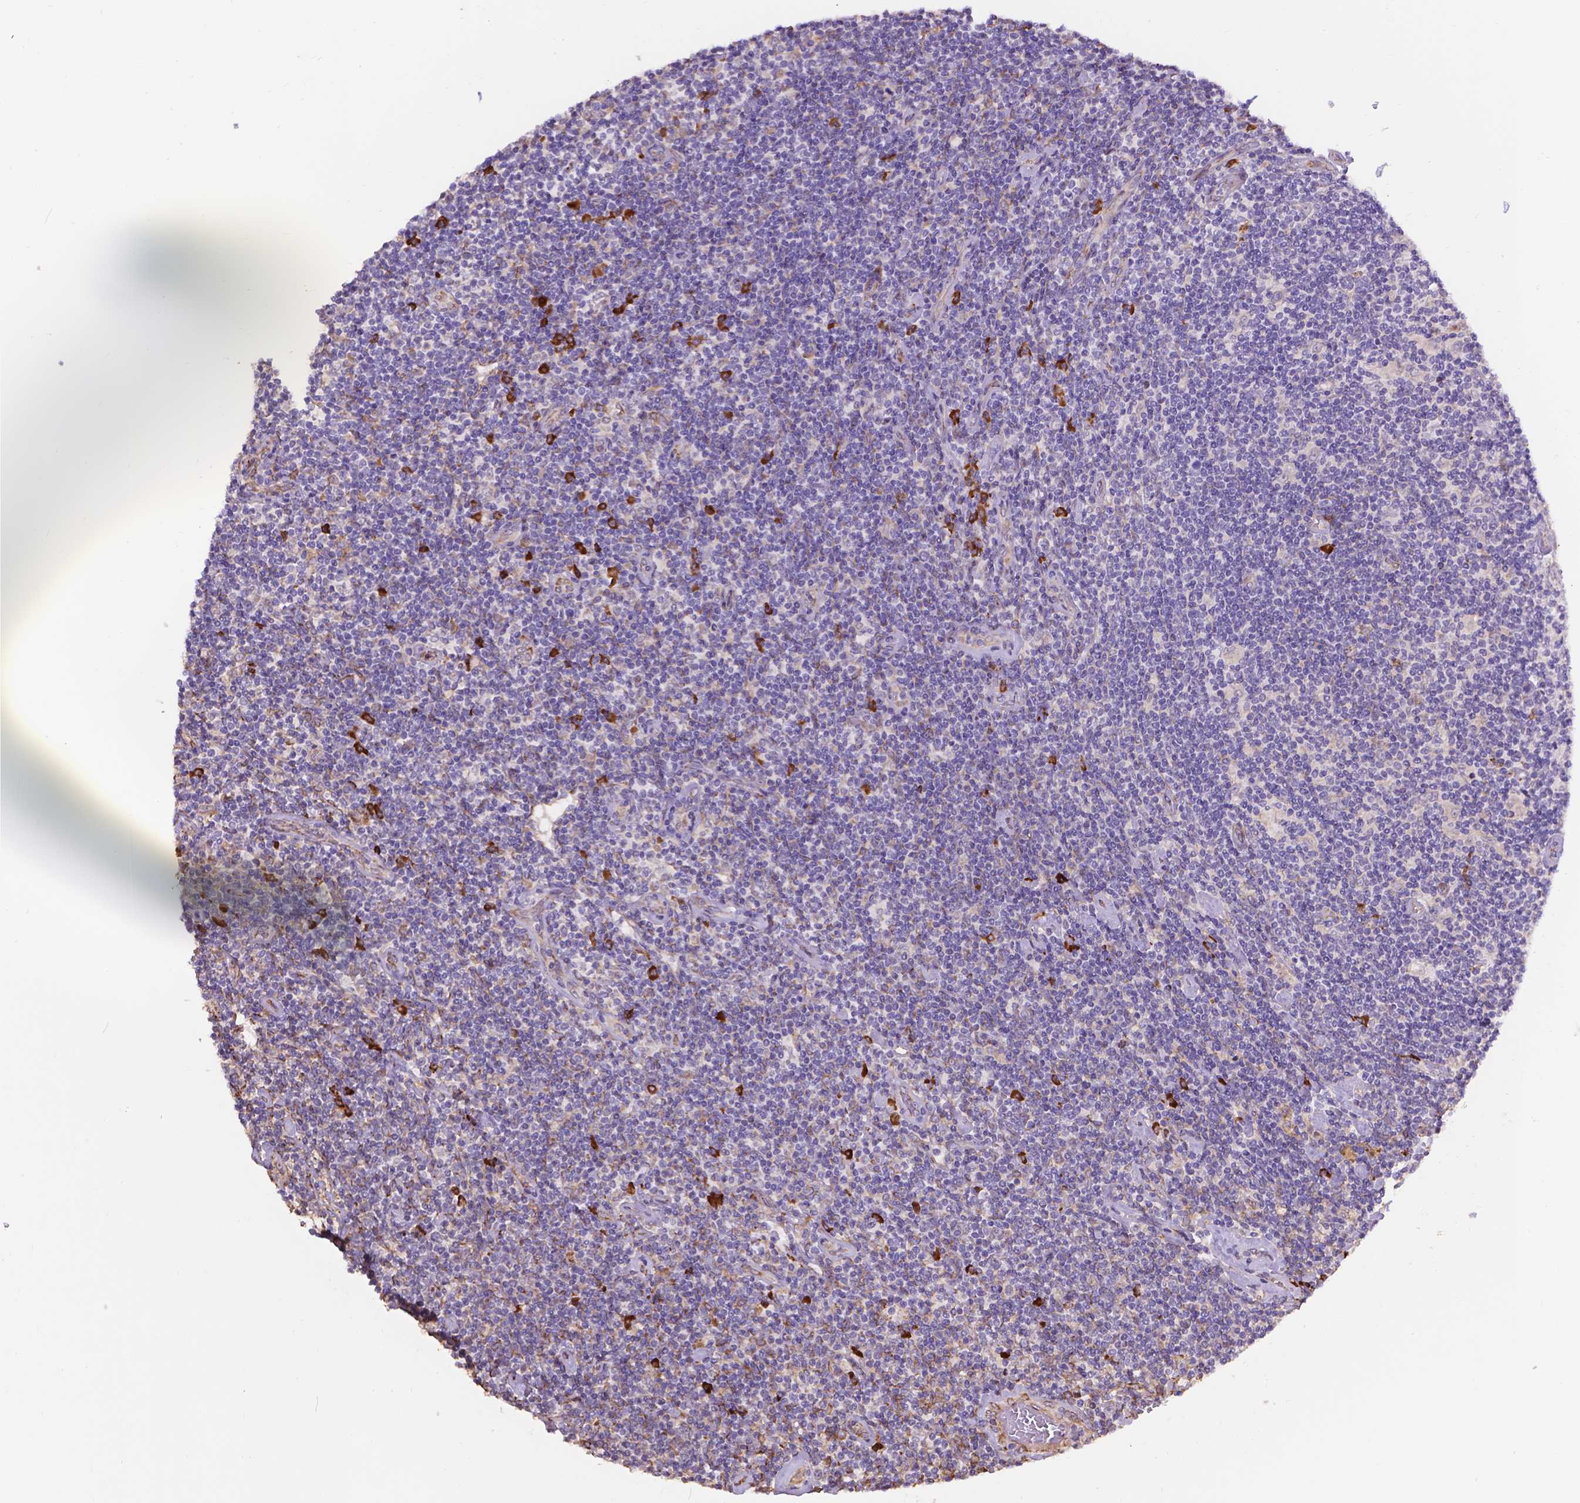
{"staining": {"intensity": "negative", "quantity": "none", "location": "none"}, "tissue": "lymphoma", "cell_type": "Tumor cells", "image_type": "cancer", "snomed": [{"axis": "morphology", "description": "Hodgkin's disease, NOS"}, {"axis": "topography", "description": "Lymph node"}], "caption": "Immunohistochemistry micrograph of neoplastic tissue: Hodgkin's disease stained with DAB (3,3'-diaminobenzidine) exhibits no significant protein staining in tumor cells.", "gene": "IPO11", "patient": {"sex": "male", "age": 40}}